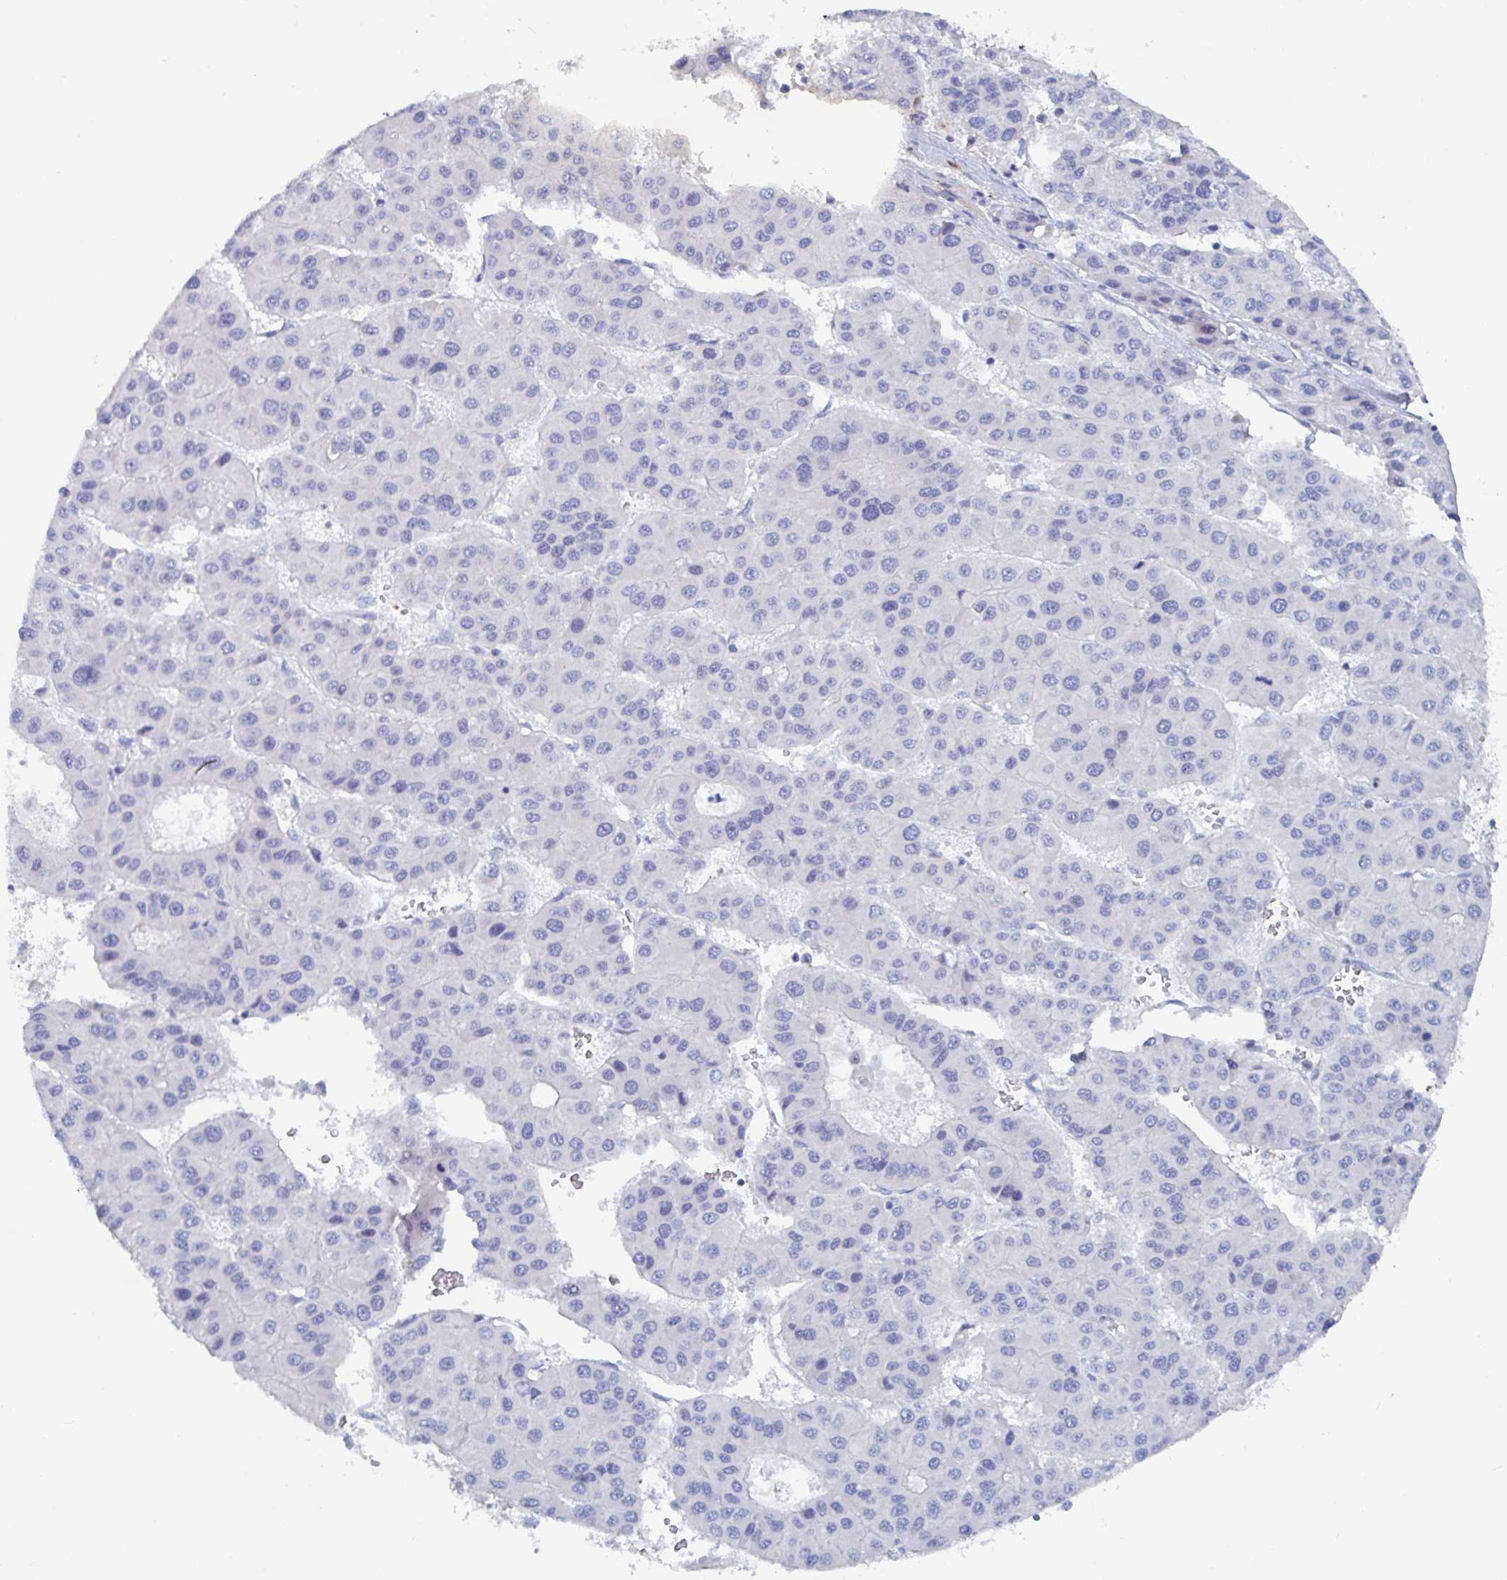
{"staining": {"intensity": "negative", "quantity": "none", "location": "none"}, "tissue": "liver cancer", "cell_type": "Tumor cells", "image_type": "cancer", "snomed": [{"axis": "morphology", "description": "Carcinoma, Hepatocellular, NOS"}, {"axis": "topography", "description": "Liver"}], "caption": "This is an immunohistochemistry (IHC) micrograph of liver hepatocellular carcinoma. There is no expression in tumor cells.", "gene": "OR2A4", "patient": {"sex": "male", "age": 73}}